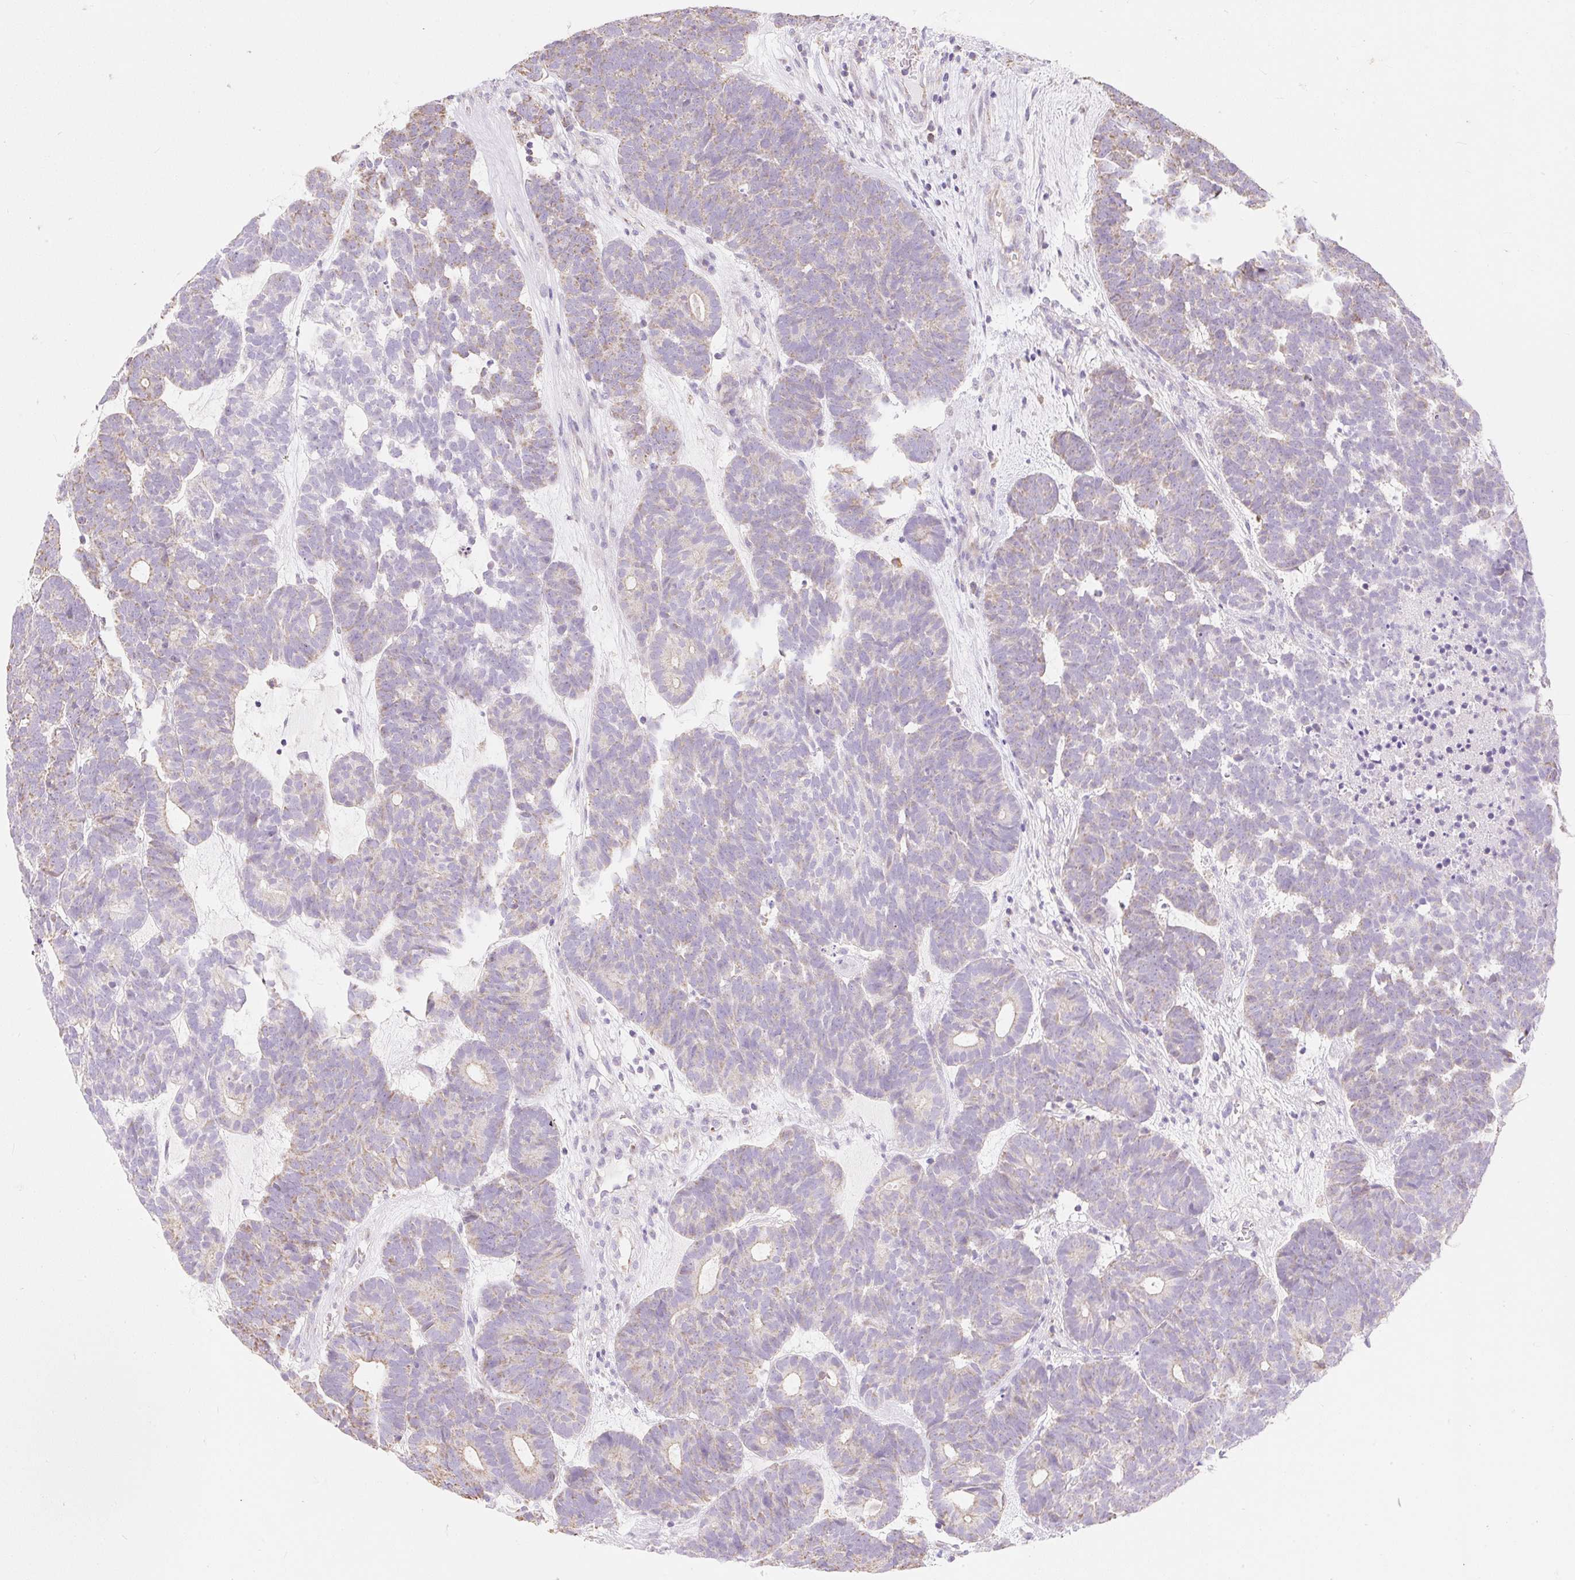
{"staining": {"intensity": "weak", "quantity": "25%-75%", "location": "cytoplasmic/membranous"}, "tissue": "head and neck cancer", "cell_type": "Tumor cells", "image_type": "cancer", "snomed": [{"axis": "morphology", "description": "Adenocarcinoma, NOS"}, {"axis": "topography", "description": "Head-Neck"}], "caption": "Human head and neck adenocarcinoma stained for a protein (brown) demonstrates weak cytoplasmic/membranous positive positivity in about 25%-75% of tumor cells.", "gene": "DHX35", "patient": {"sex": "female", "age": 81}}